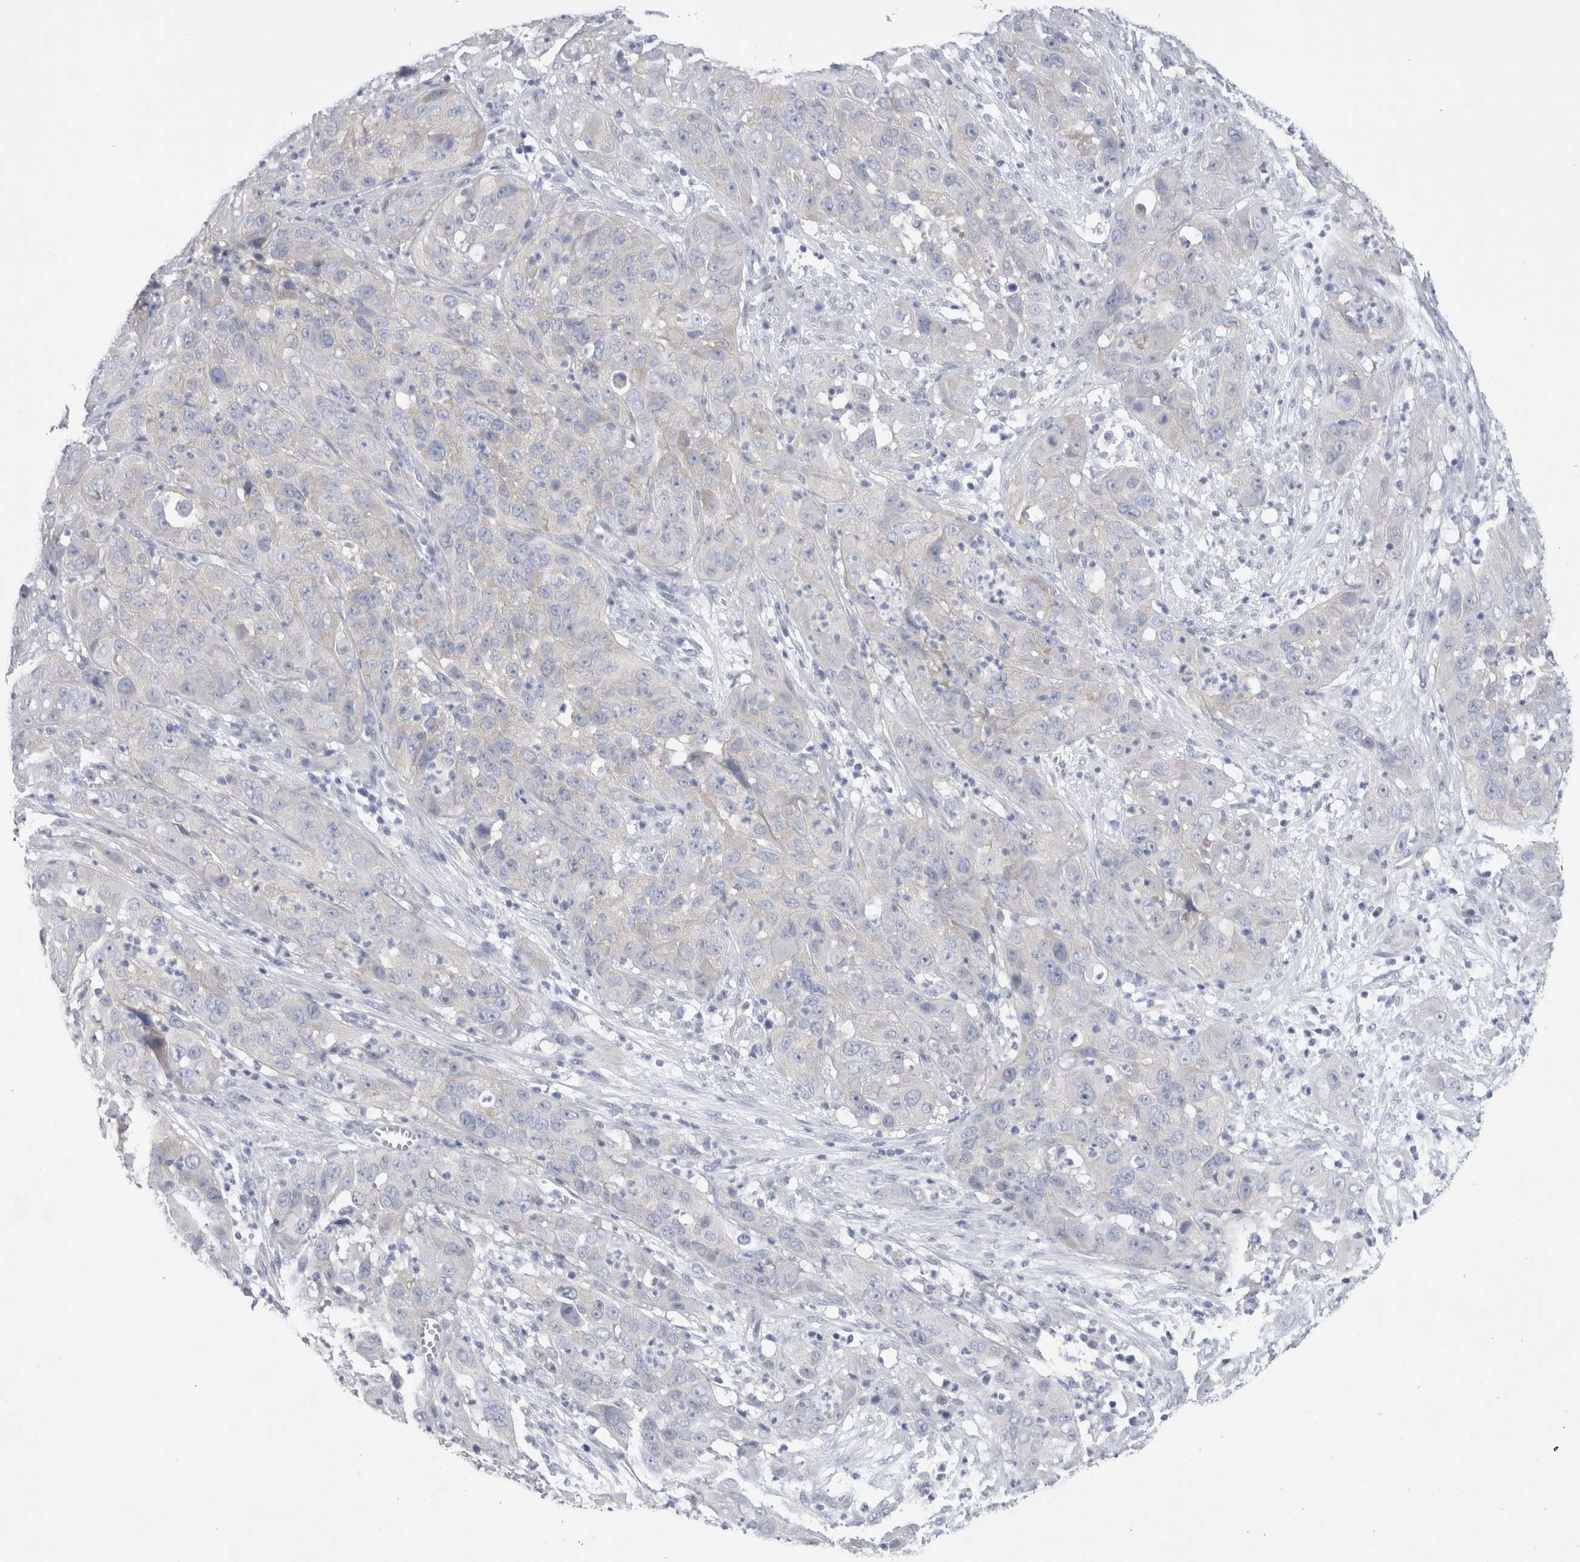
{"staining": {"intensity": "negative", "quantity": "none", "location": "none"}, "tissue": "cervical cancer", "cell_type": "Tumor cells", "image_type": "cancer", "snomed": [{"axis": "morphology", "description": "Squamous cell carcinoma, NOS"}, {"axis": "topography", "description": "Cervix"}], "caption": "Protein analysis of cervical squamous cell carcinoma displays no significant positivity in tumor cells.", "gene": "WIPF2", "patient": {"sex": "female", "age": 32}}